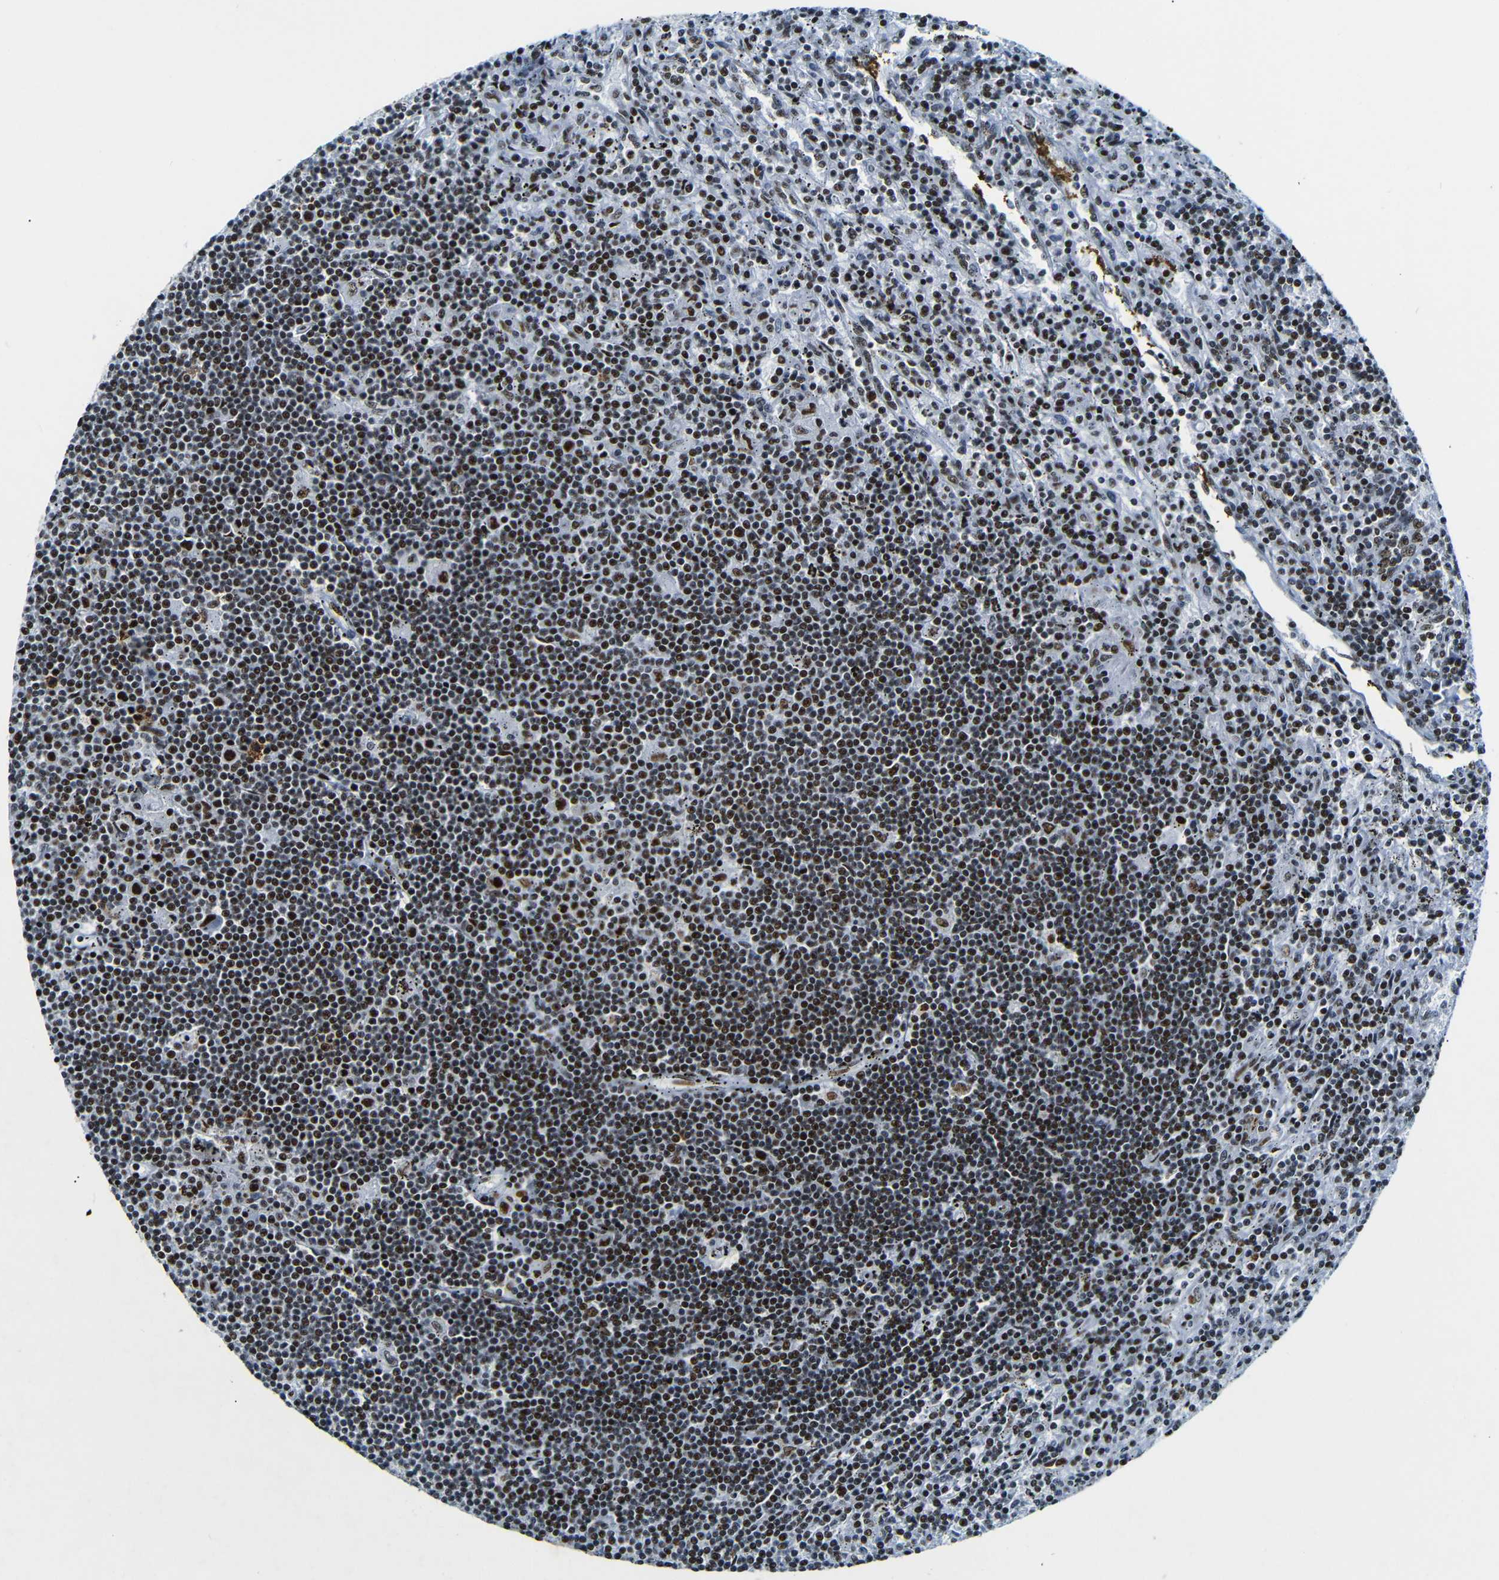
{"staining": {"intensity": "strong", "quantity": ">75%", "location": "nuclear"}, "tissue": "lymphoma", "cell_type": "Tumor cells", "image_type": "cancer", "snomed": [{"axis": "morphology", "description": "Malignant lymphoma, non-Hodgkin's type, Low grade"}, {"axis": "topography", "description": "Spleen"}], "caption": "High-magnification brightfield microscopy of lymphoma stained with DAB (3,3'-diaminobenzidine) (brown) and counterstained with hematoxylin (blue). tumor cells exhibit strong nuclear staining is seen in about>75% of cells.", "gene": "SRSF1", "patient": {"sex": "male", "age": 76}}